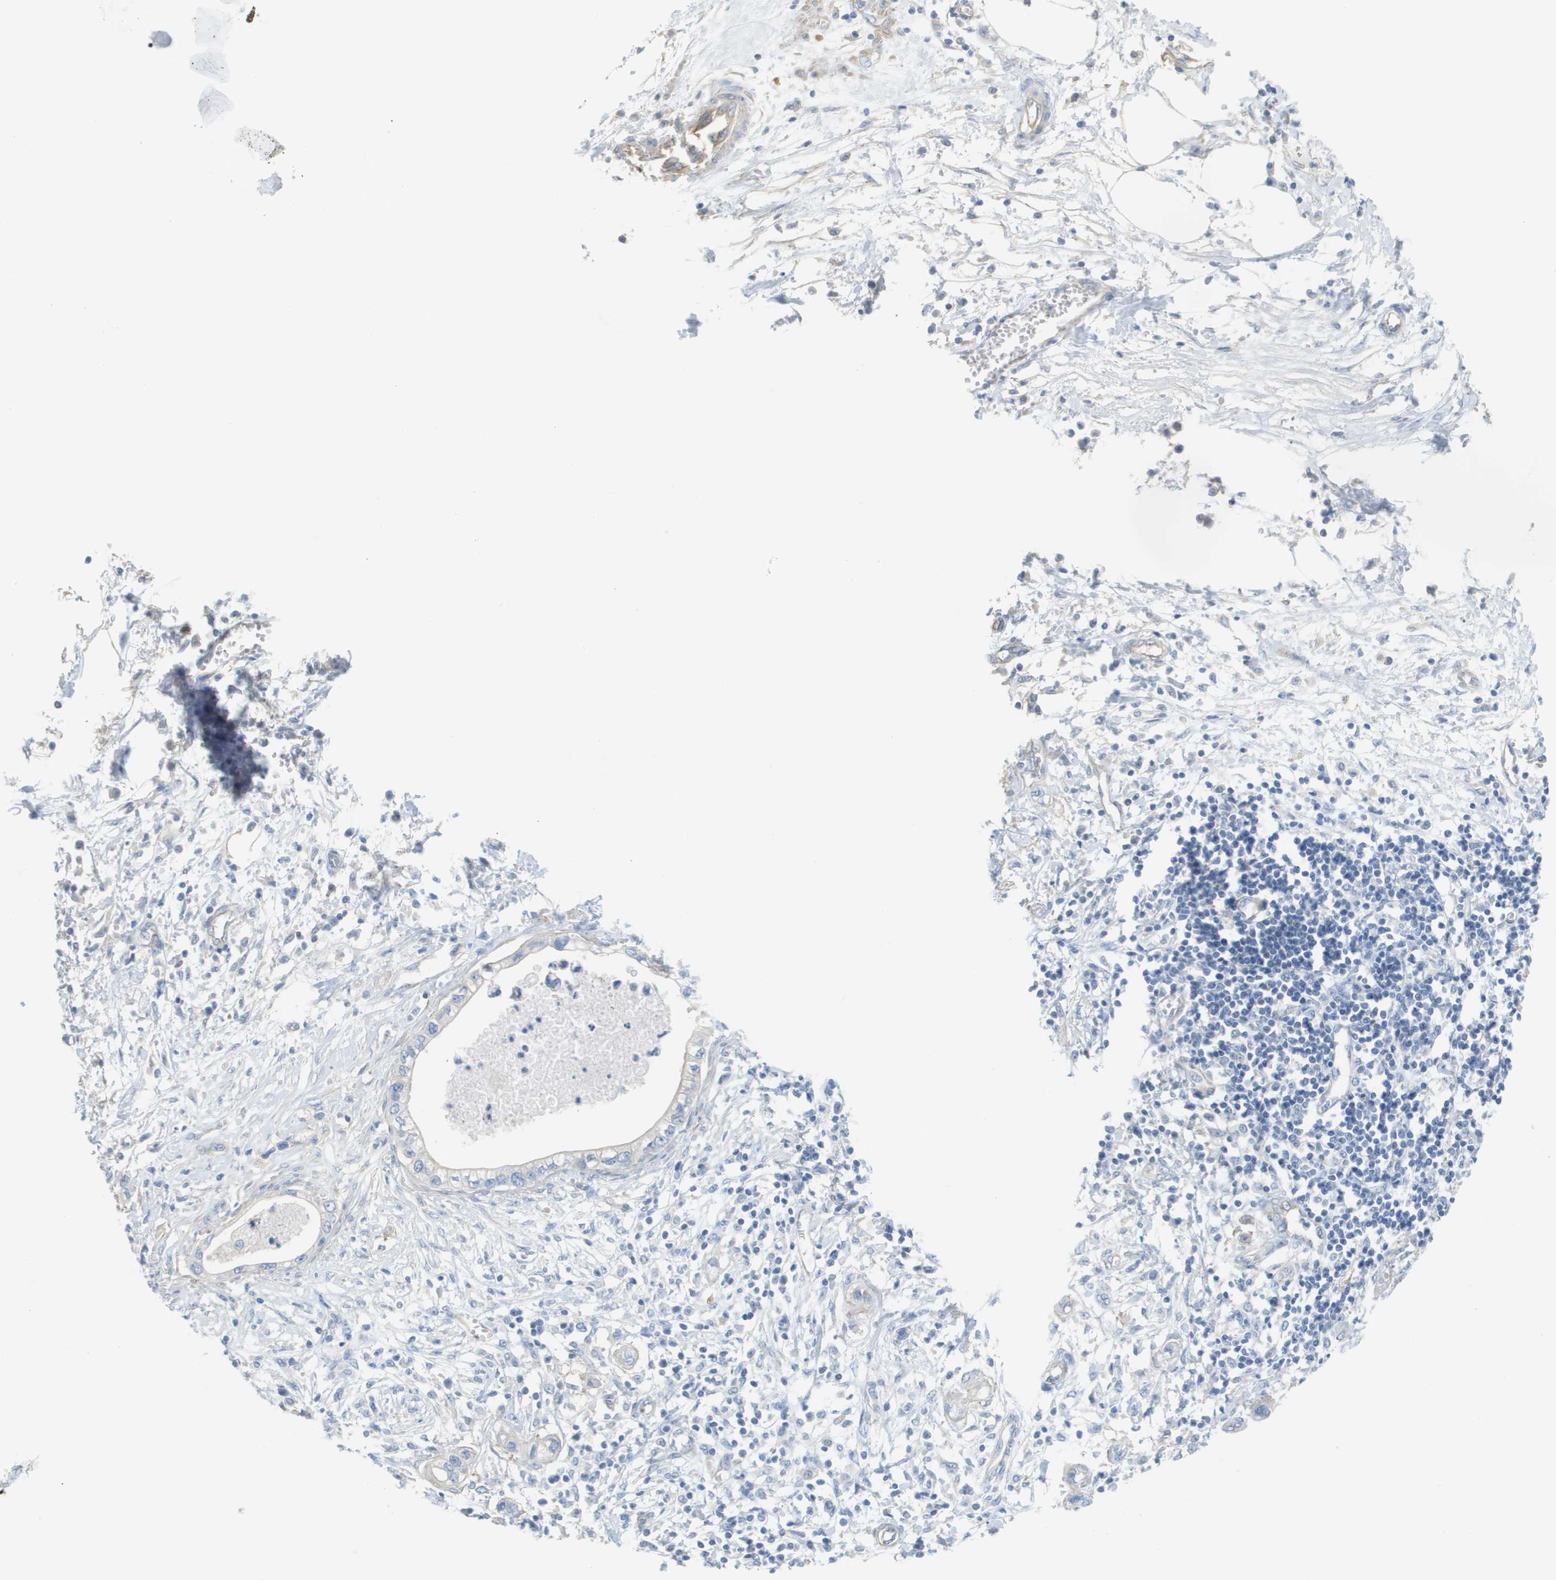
{"staining": {"intensity": "negative", "quantity": "none", "location": "none"}, "tissue": "pancreatic cancer", "cell_type": "Tumor cells", "image_type": "cancer", "snomed": [{"axis": "morphology", "description": "Adenocarcinoma, NOS"}, {"axis": "topography", "description": "Pancreas"}], "caption": "Tumor cells show no significant protein expression in pancreatic cancer (adenocarcinoma). (DAB (3,3'-diaminobenzidine) immunohistochemistry with hematoxylin counter stain).", "gene": "MYL3", "patient": {"sex": "male", "age": 56}}